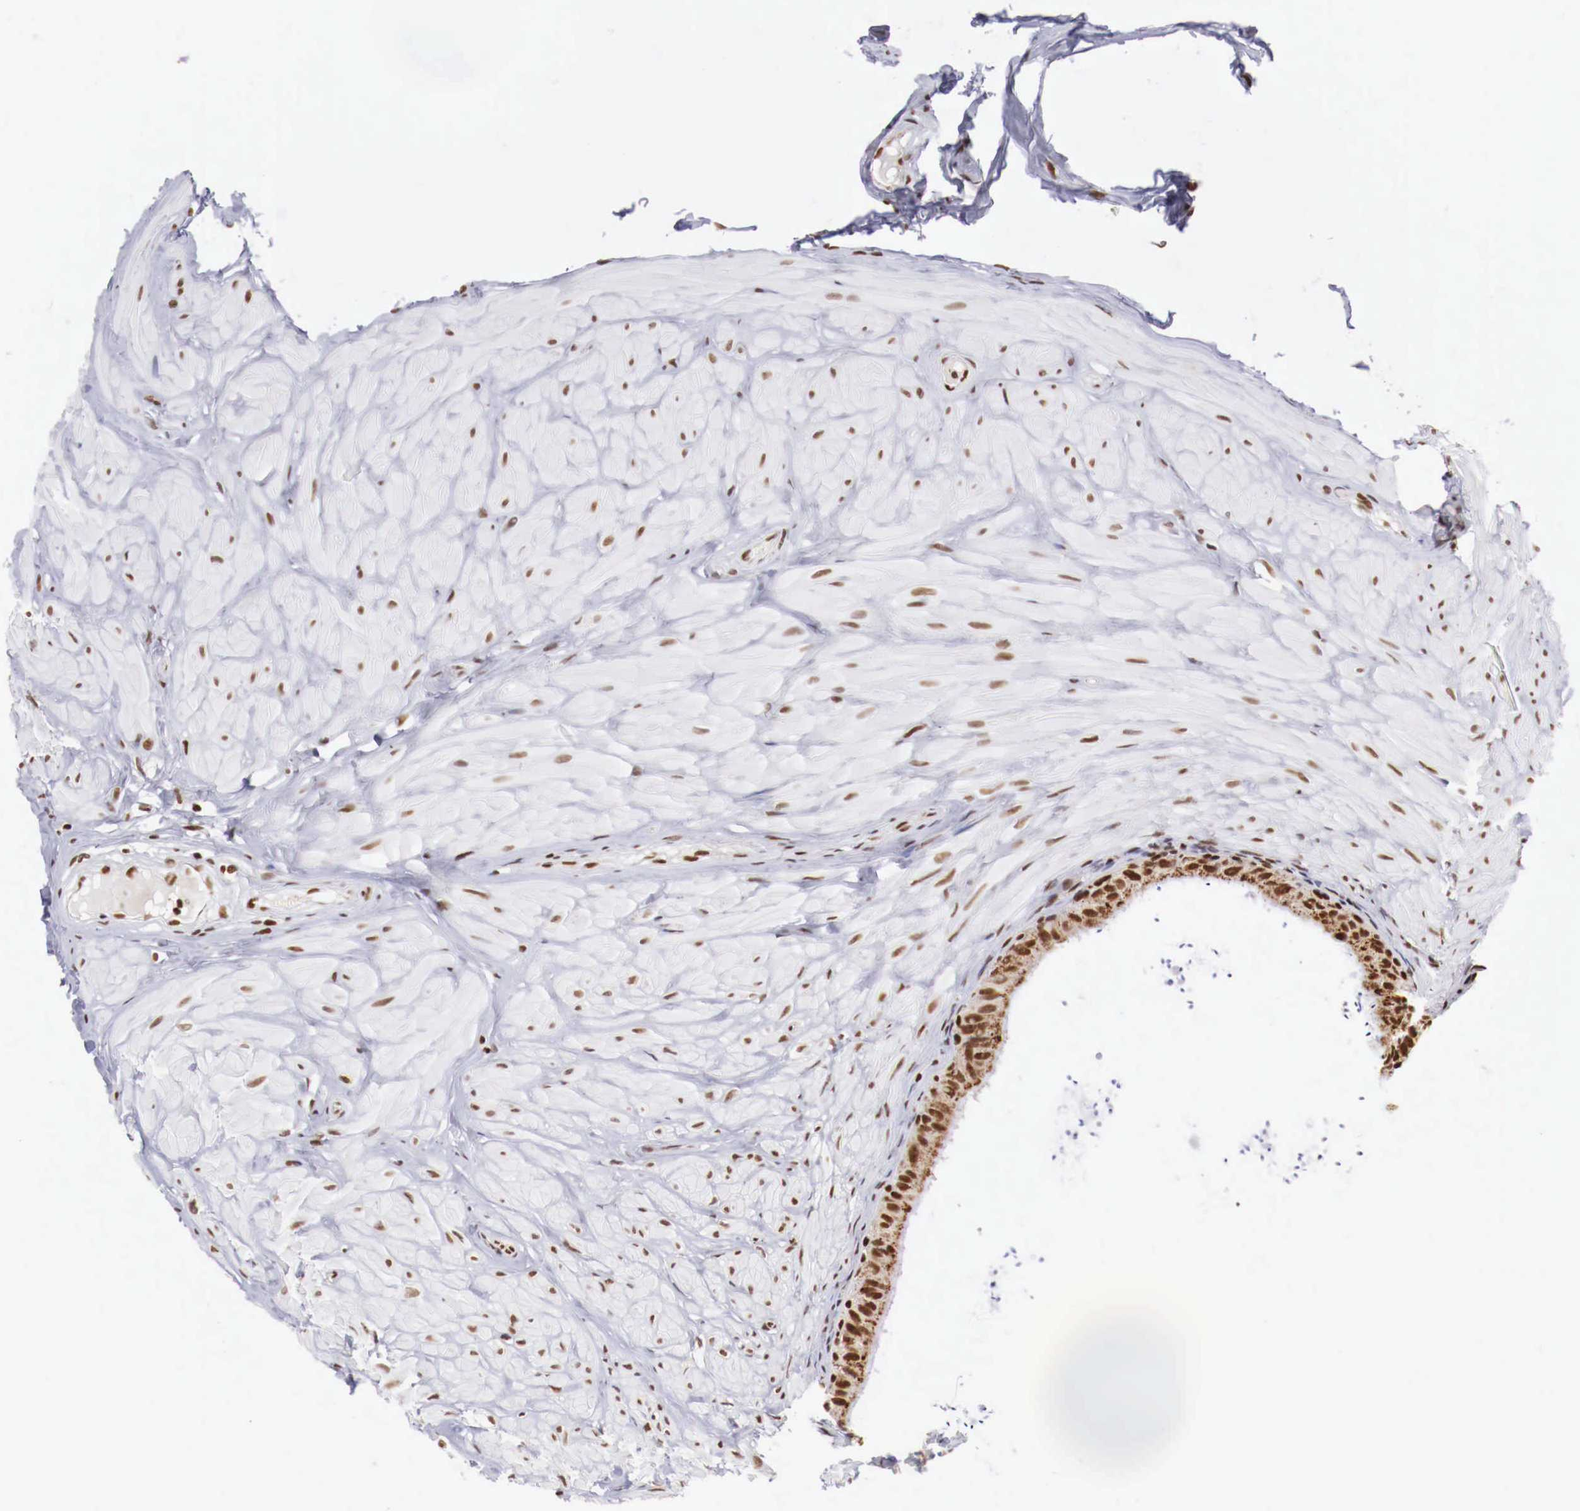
{"staining": {"intensity": "strong", "quantity": ">75%", "location": "nuclear"}, "tissue": "epididymis", "cell_type": "Glandular cells", "image_type": "normal", "snomed": [{"axis": "morphology", "description": "Normal tissue, NOS"}, {"axis": "topography", "description": "Epididymis"}], "caption": "Protein expression by IHC shows strong nuclear staining in about >75% of glandular cells in benign epididymis.", "gene": "MAX", "patient": {"sex": "male", "age": 52}}